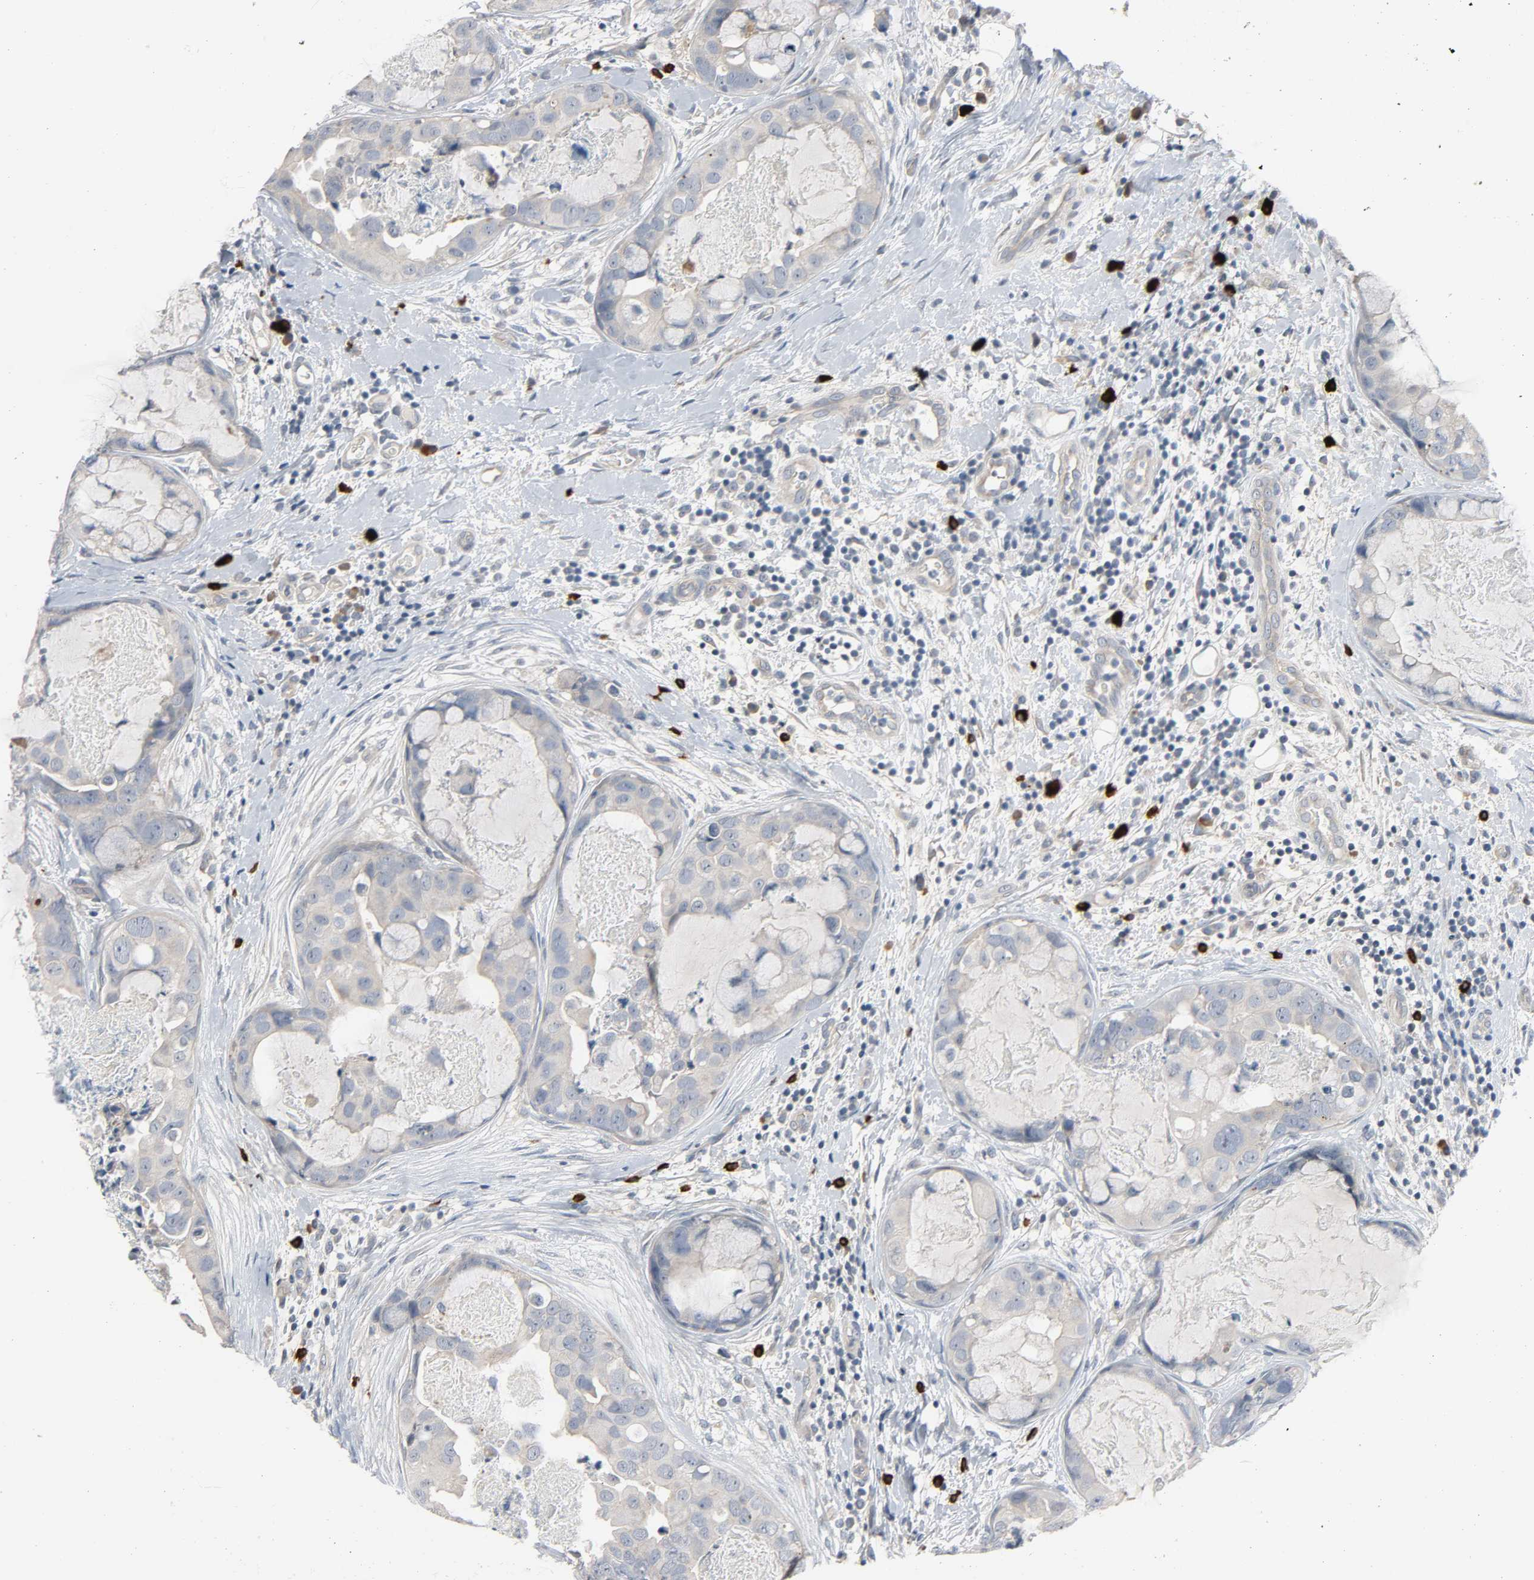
{"staining": {"intensity": "negative", "quantity": "none", "location": "none"}, "tissue": "breast cancer", "cell_type": "Tumor cells", "image_type": "cancer", "snomed": [{"axis": "morphology", "description": "Duct carcinoma"}, {"axis": "topography", "description": "Breast"}], "caption": "Micrograph shows no protein positivity in tumor cells of breast cancer tissue.", "gene": "LIMCH1", "patient": {"sex": "female", "age": 40}}